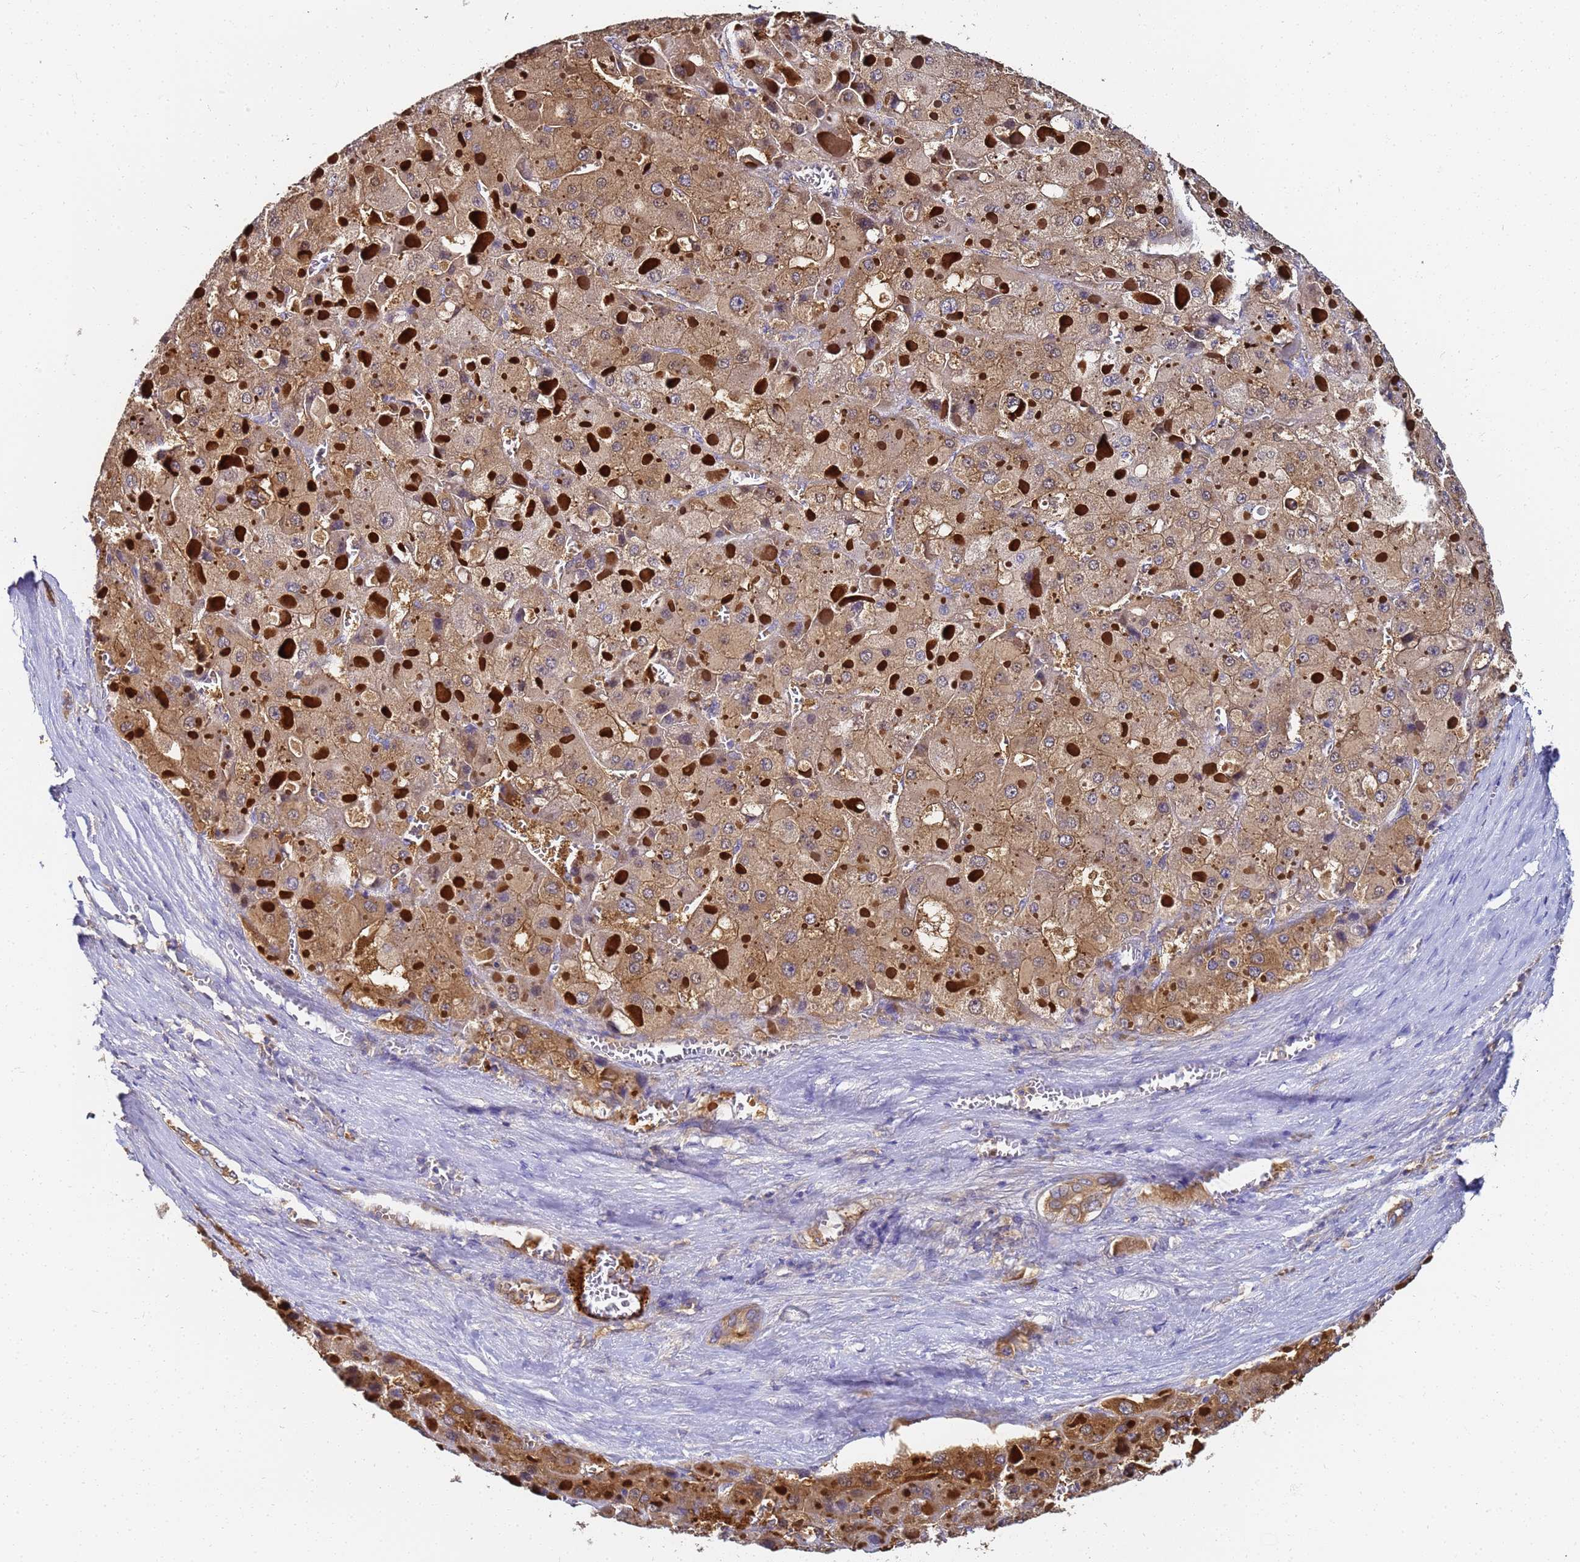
{"staining": {"intensity": "weak", "quantity": ">75%", "location": "cytoplasmic/membranous"}, "tissue": "liver cancer", "cell_type": "Tumor cells", "image_type": "cancer", "snomed": [{"axis": "morphology", "description": "Carcinoma, Hepatocellular, NOS"}, {"axis": "topography", "description": "Liver"}], "caption": "Immunohistochemistry (IHC) histopathology image of neoplastic tissue: human liver cancer stained using immunohistochemistry exhibits low levels of weak protein expression localized specifically in the cytoplasmic/membranous of tumor cells, appearing as a cytoplasmic/membranous brown color.", "gene": "NME1-NME2", "patient": {"sex": "female", "age": 73}}